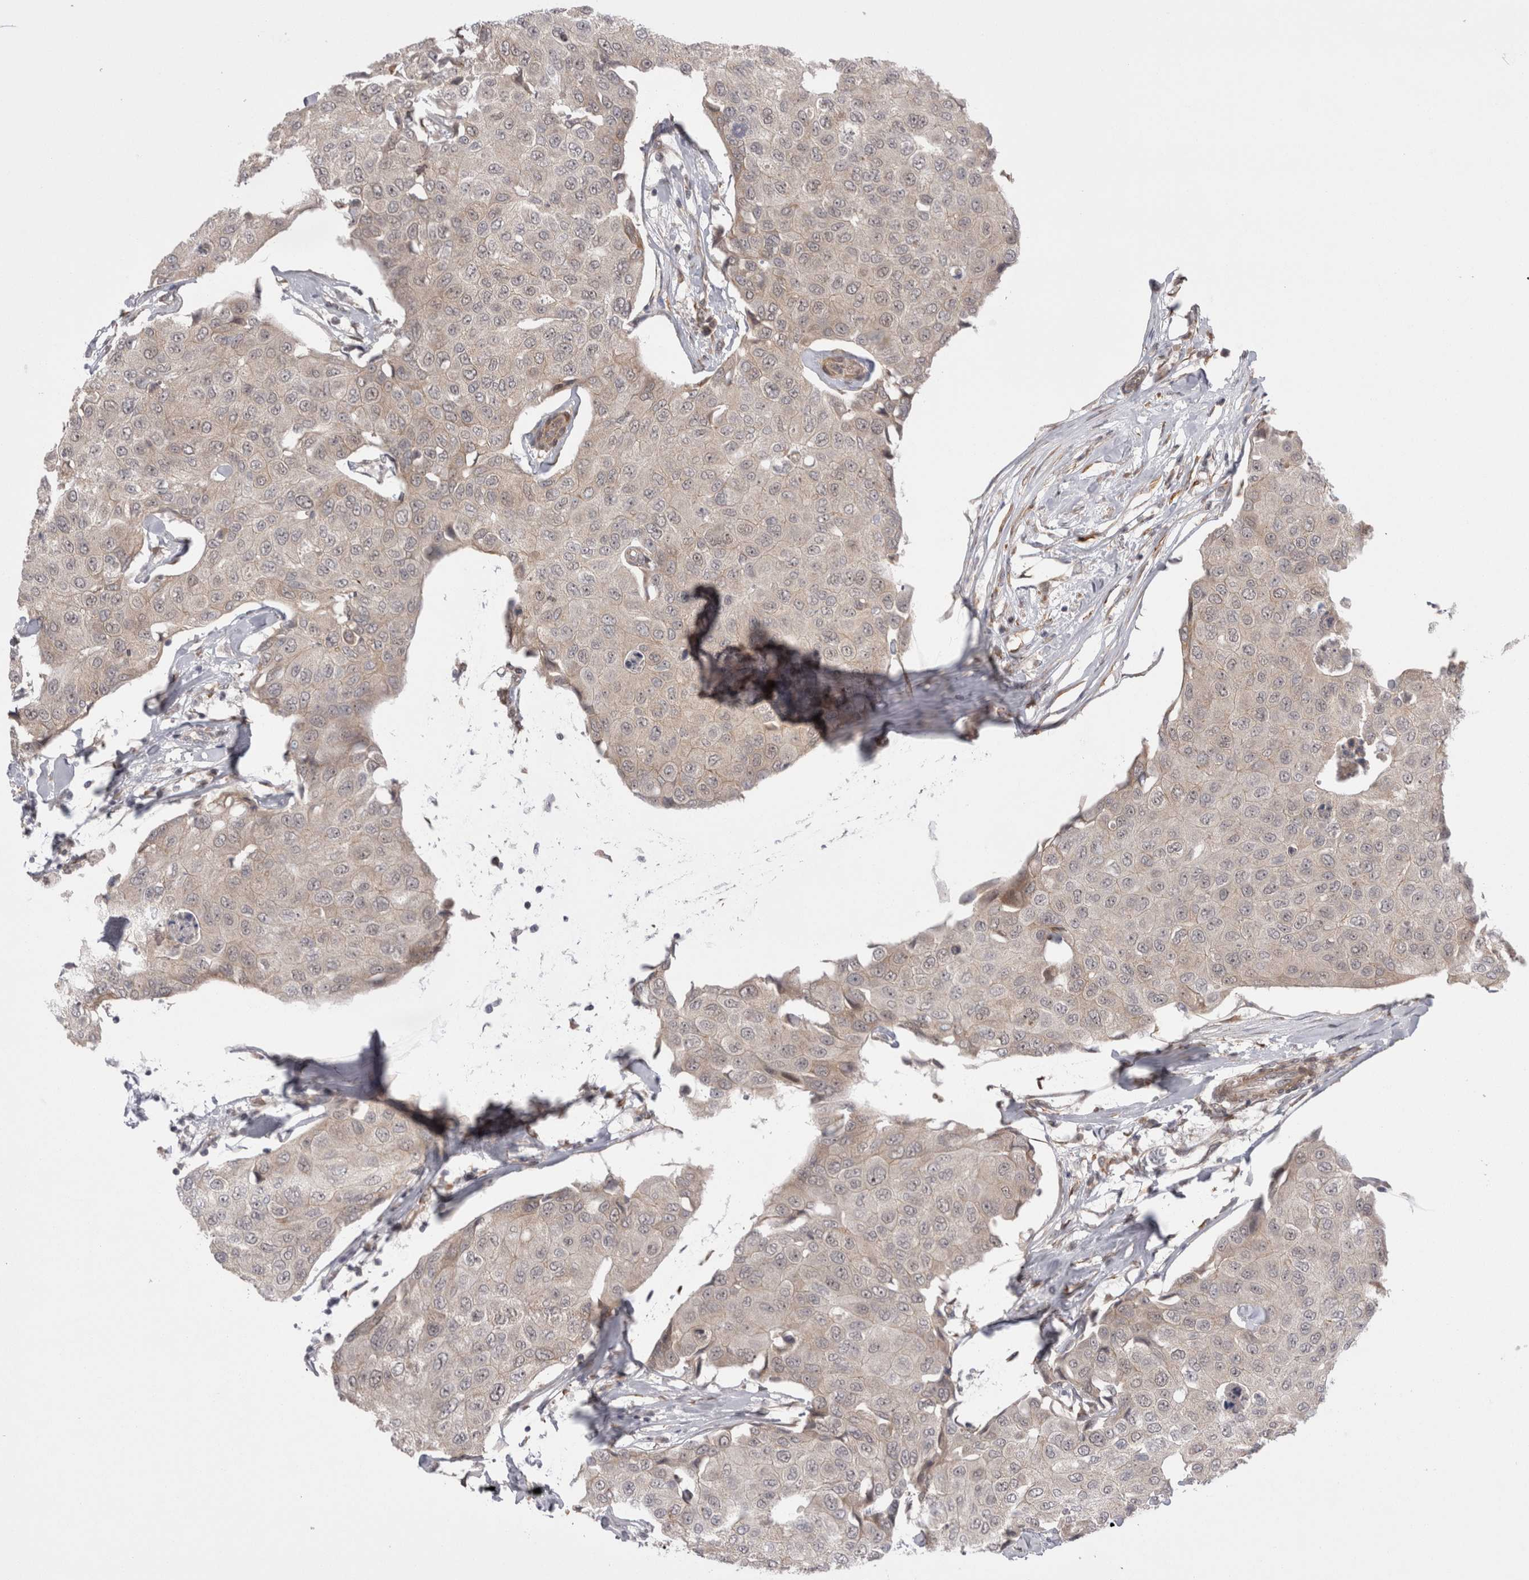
{"staining": {"intensity": "weak", "quantity": "25%-75%", "location": "cytoplasmic/membranous"}, "tissue": "breast cancer", "cell_type": "Tumor cells", "image_type": "cancer", "snomed": [{"axis": "morphology", "description": "Duct carcinoma"}, {"axis": "topography", "description": "Breast"}], "caption": "Approximately 25%-75% of tumor cells in human breast cancer (intraductal carcinoma) reveal weak cytoplasmic/membranous protein staining as visualized by brown immunohistochemical staining.", "gene": "EXOSC4", "patient": {"sex": "female", "age": 80}}